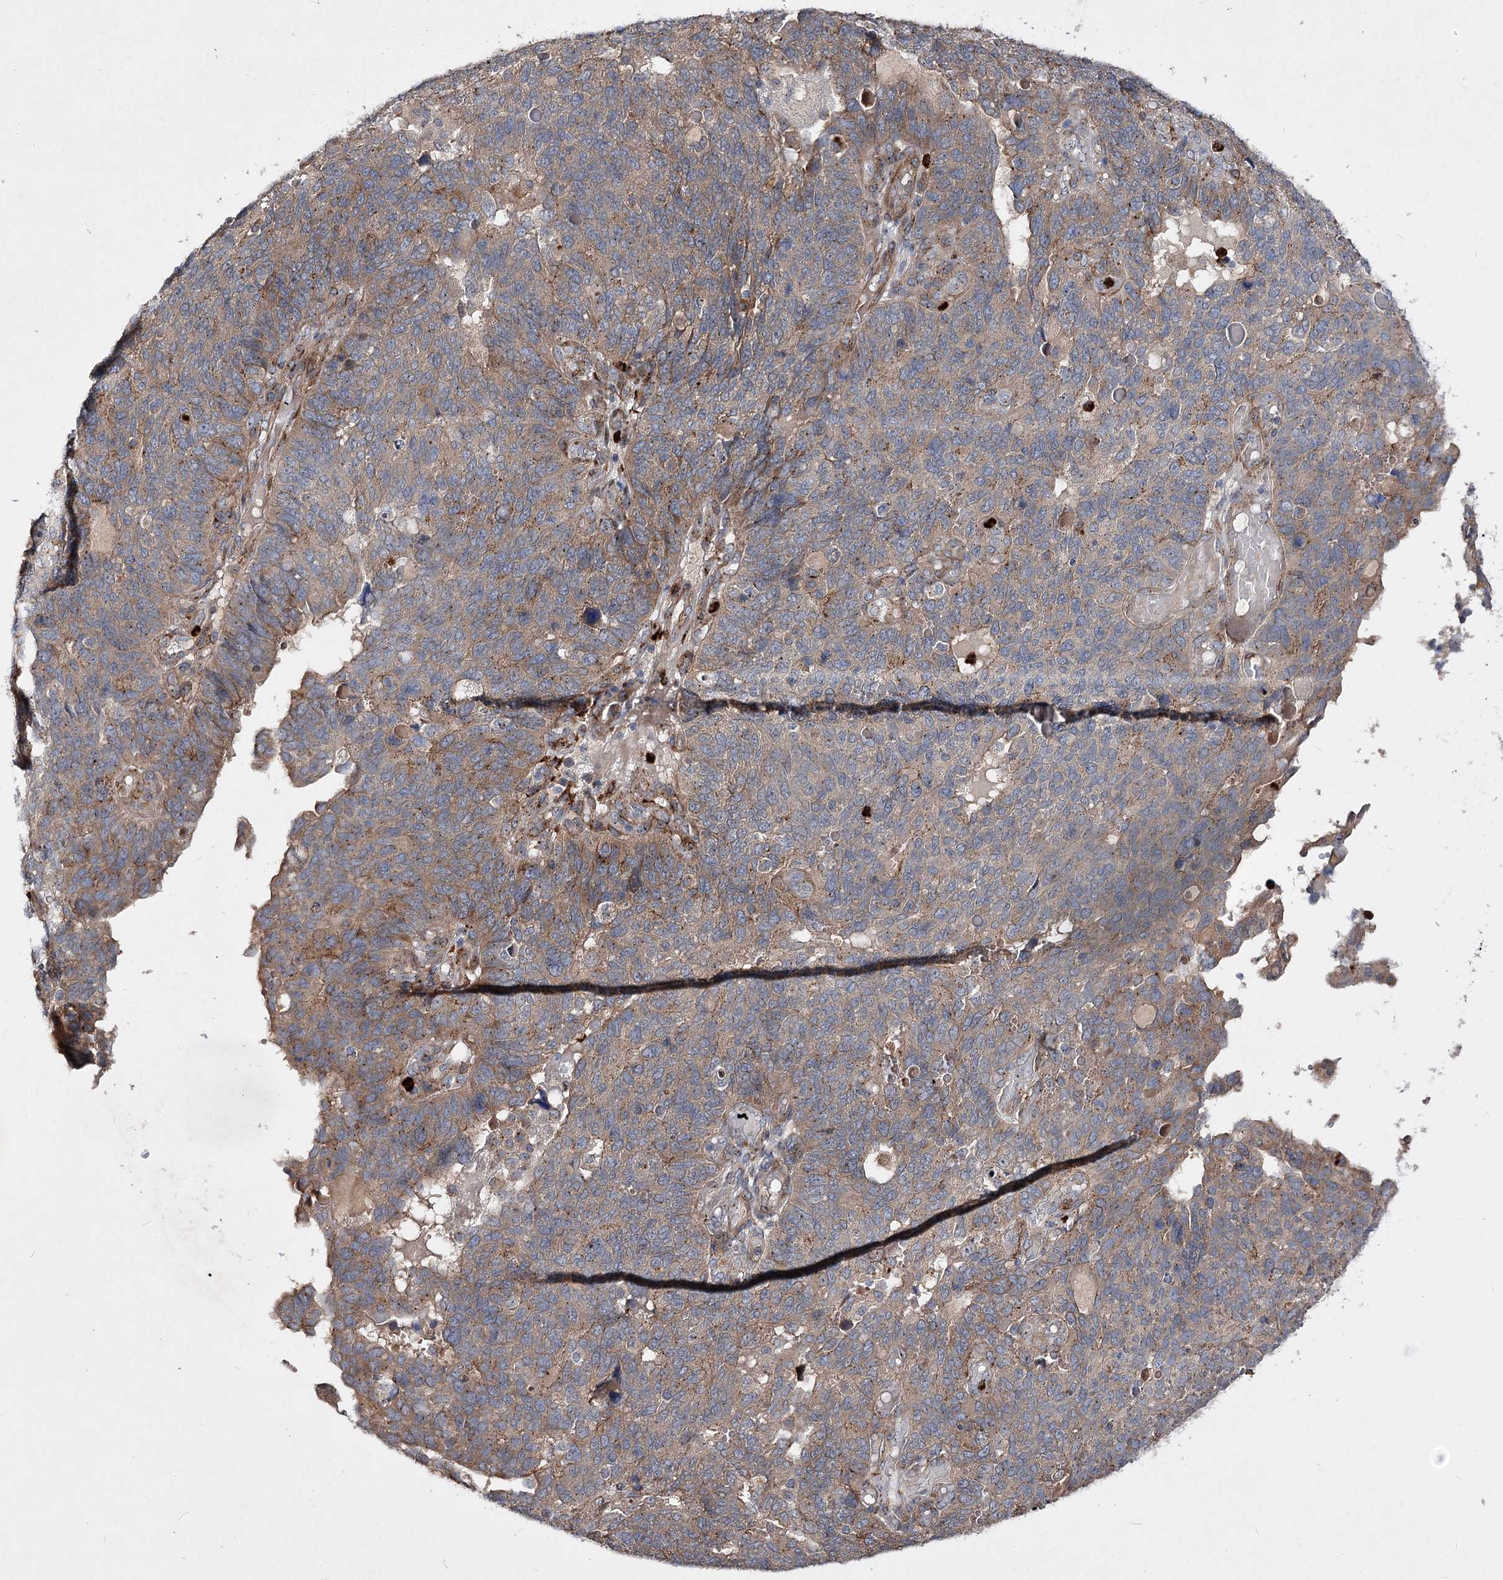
{"staining": {"intensity": "weak", "quantity": ">75%", "location": "cytoplasmic/membranous"}, "tissue": "endometrial cancer", "cell_type": "Tumor cells", "image_type": "cancer", "snomed": [{"axis": "morphology", "description": "Adenocarcinoma, NOS"}, {"axis": "topography", "description": "Endometrium"}], "caption": "Immunohistochemical staining of adenocarcinoma (endometrial) shows weak cytoplasmic/membranous protein staining in about >75% of tumor cells.", "gene": "MINDY3", "patient": {"sex": "female", "age": 66}}